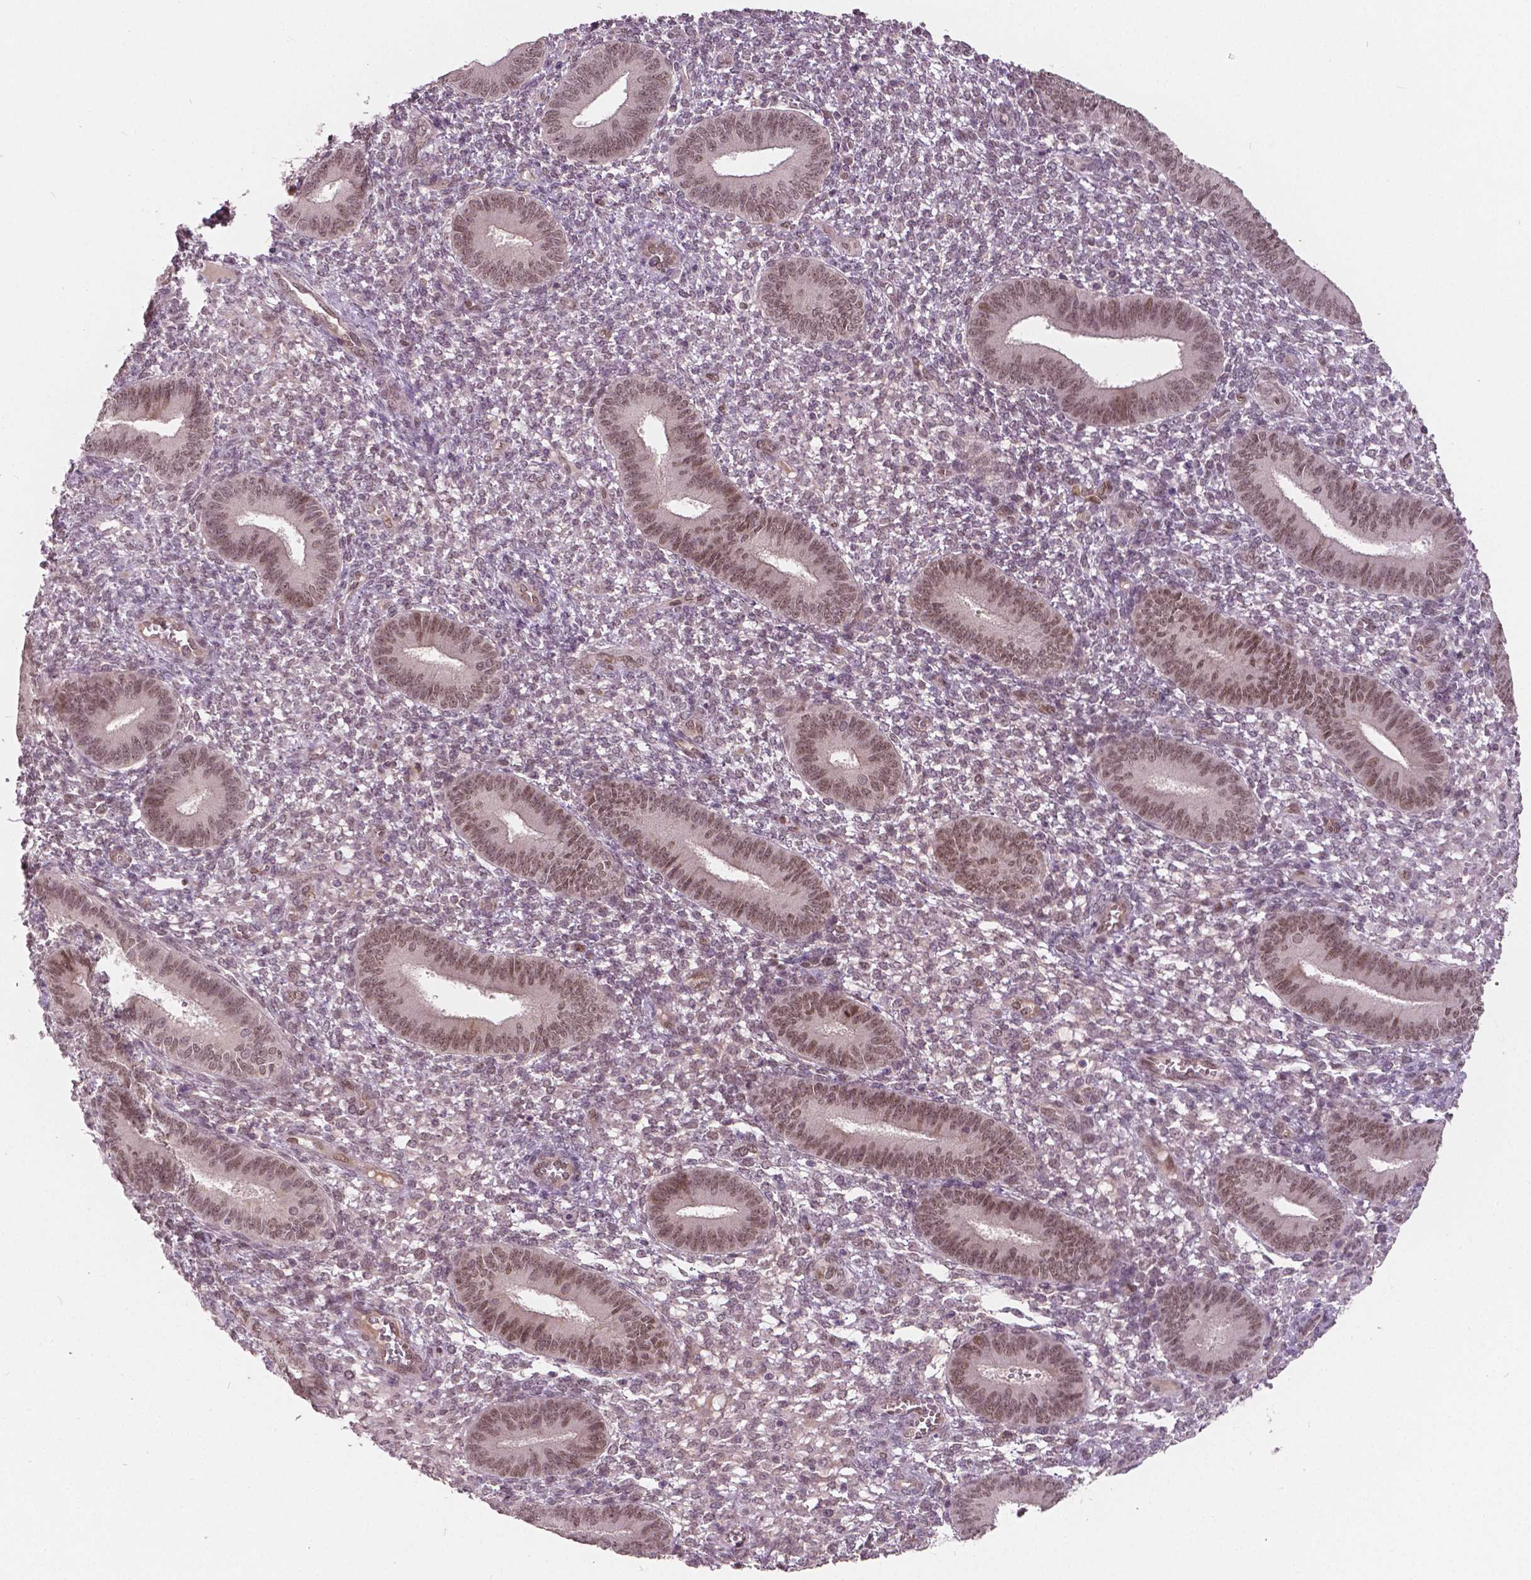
{"staining": {"intensity": "negative", "quantity": "none", "location": "none"}, "tissue": "endometrium", "cell_type": "Cells in endometrial stroma", "image_type": "normal", "snomed": [{"axis": "morphology", "description": "Normal tissue, NOS"}, {"axis": "topography", "description": "Endometrium"}], "caption": "Endometrium stained for a protein using immunohistochemistry (IHC) reveals no positivity cells in endometrial stroma.", "gene": "HMBOX1", "patient": {"sex": "female", "age": 42}}